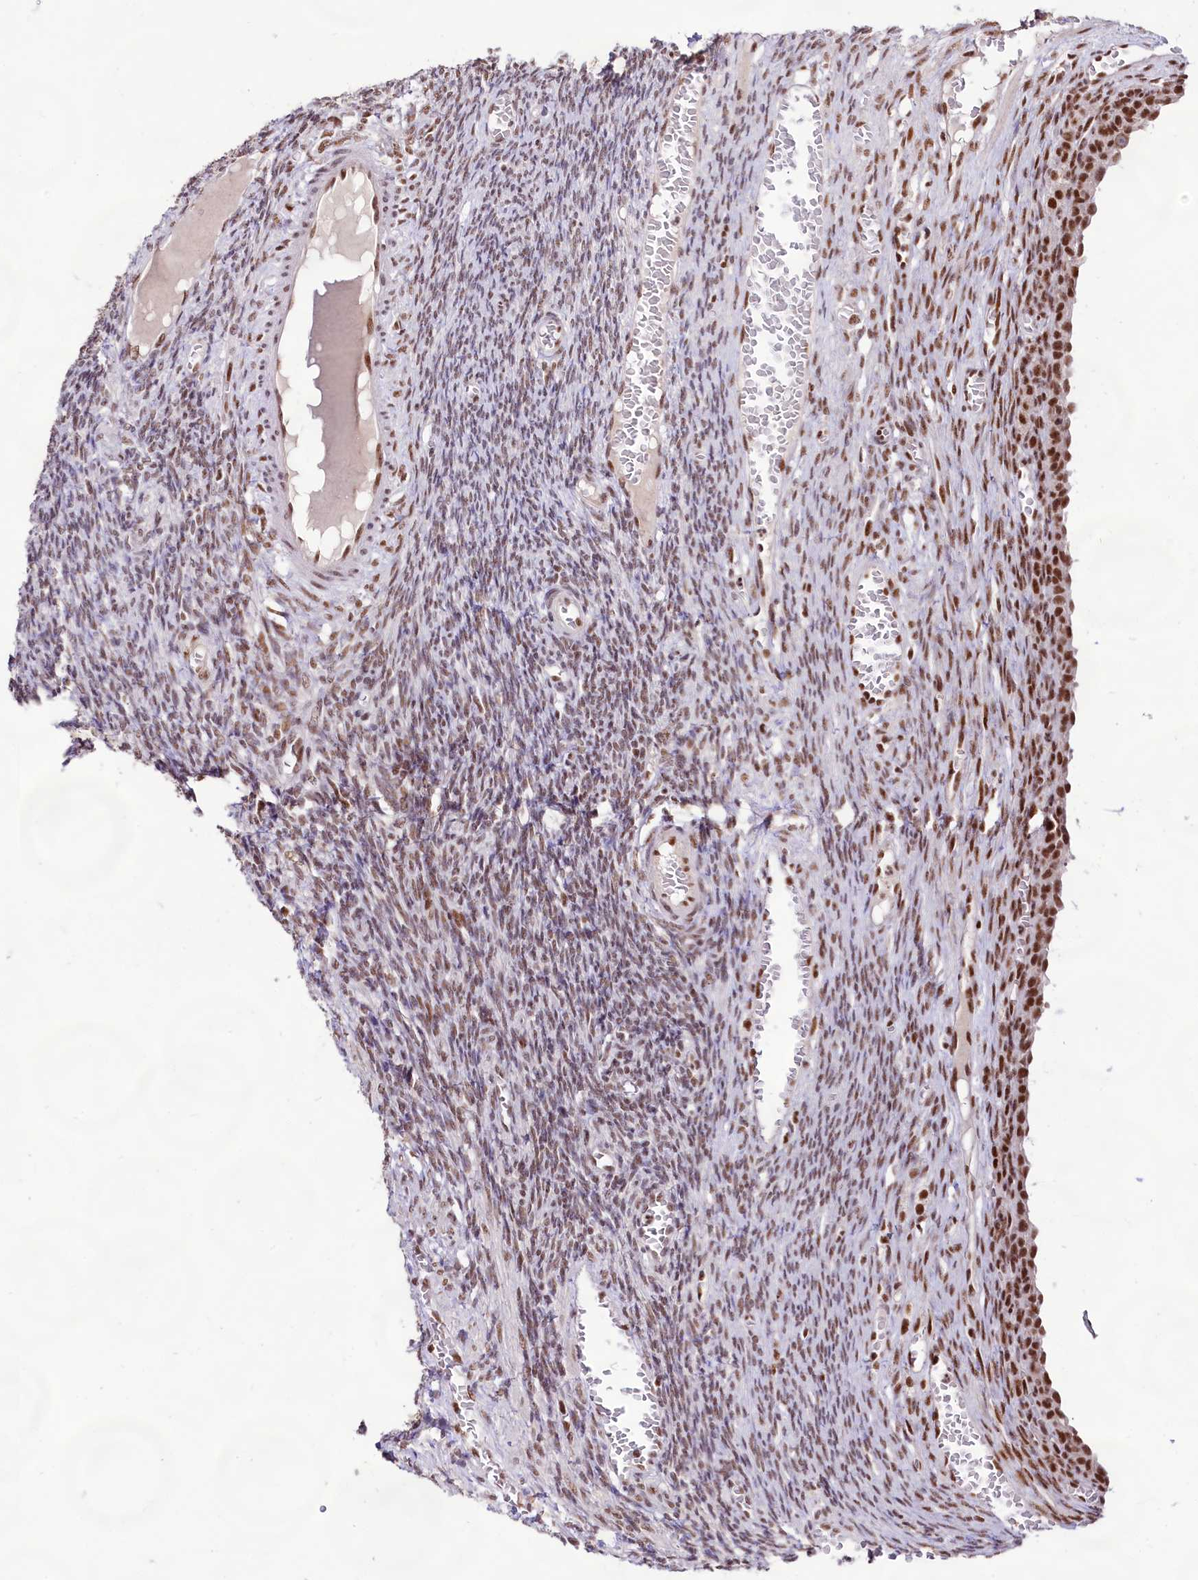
{"staining": {"intensity": "moderate", "quantity": ">75%", "location": "nuclear"}, "tissue": "ovary", "cell_type": "Ovarian stroma cells", "image_type": "normal", "snomed": [{"axis": "morphology", "description": "Normal tissue, NOS"}, {"axis": "topography", "description": "Ovary"}], "caption": "Ovary stained with a brown dye shows moderate nuclear positive staining in approximately >75% of ovarian stroma cells.", "gene": "HIRA", "patient": {"sex": "female", "age": 27}}